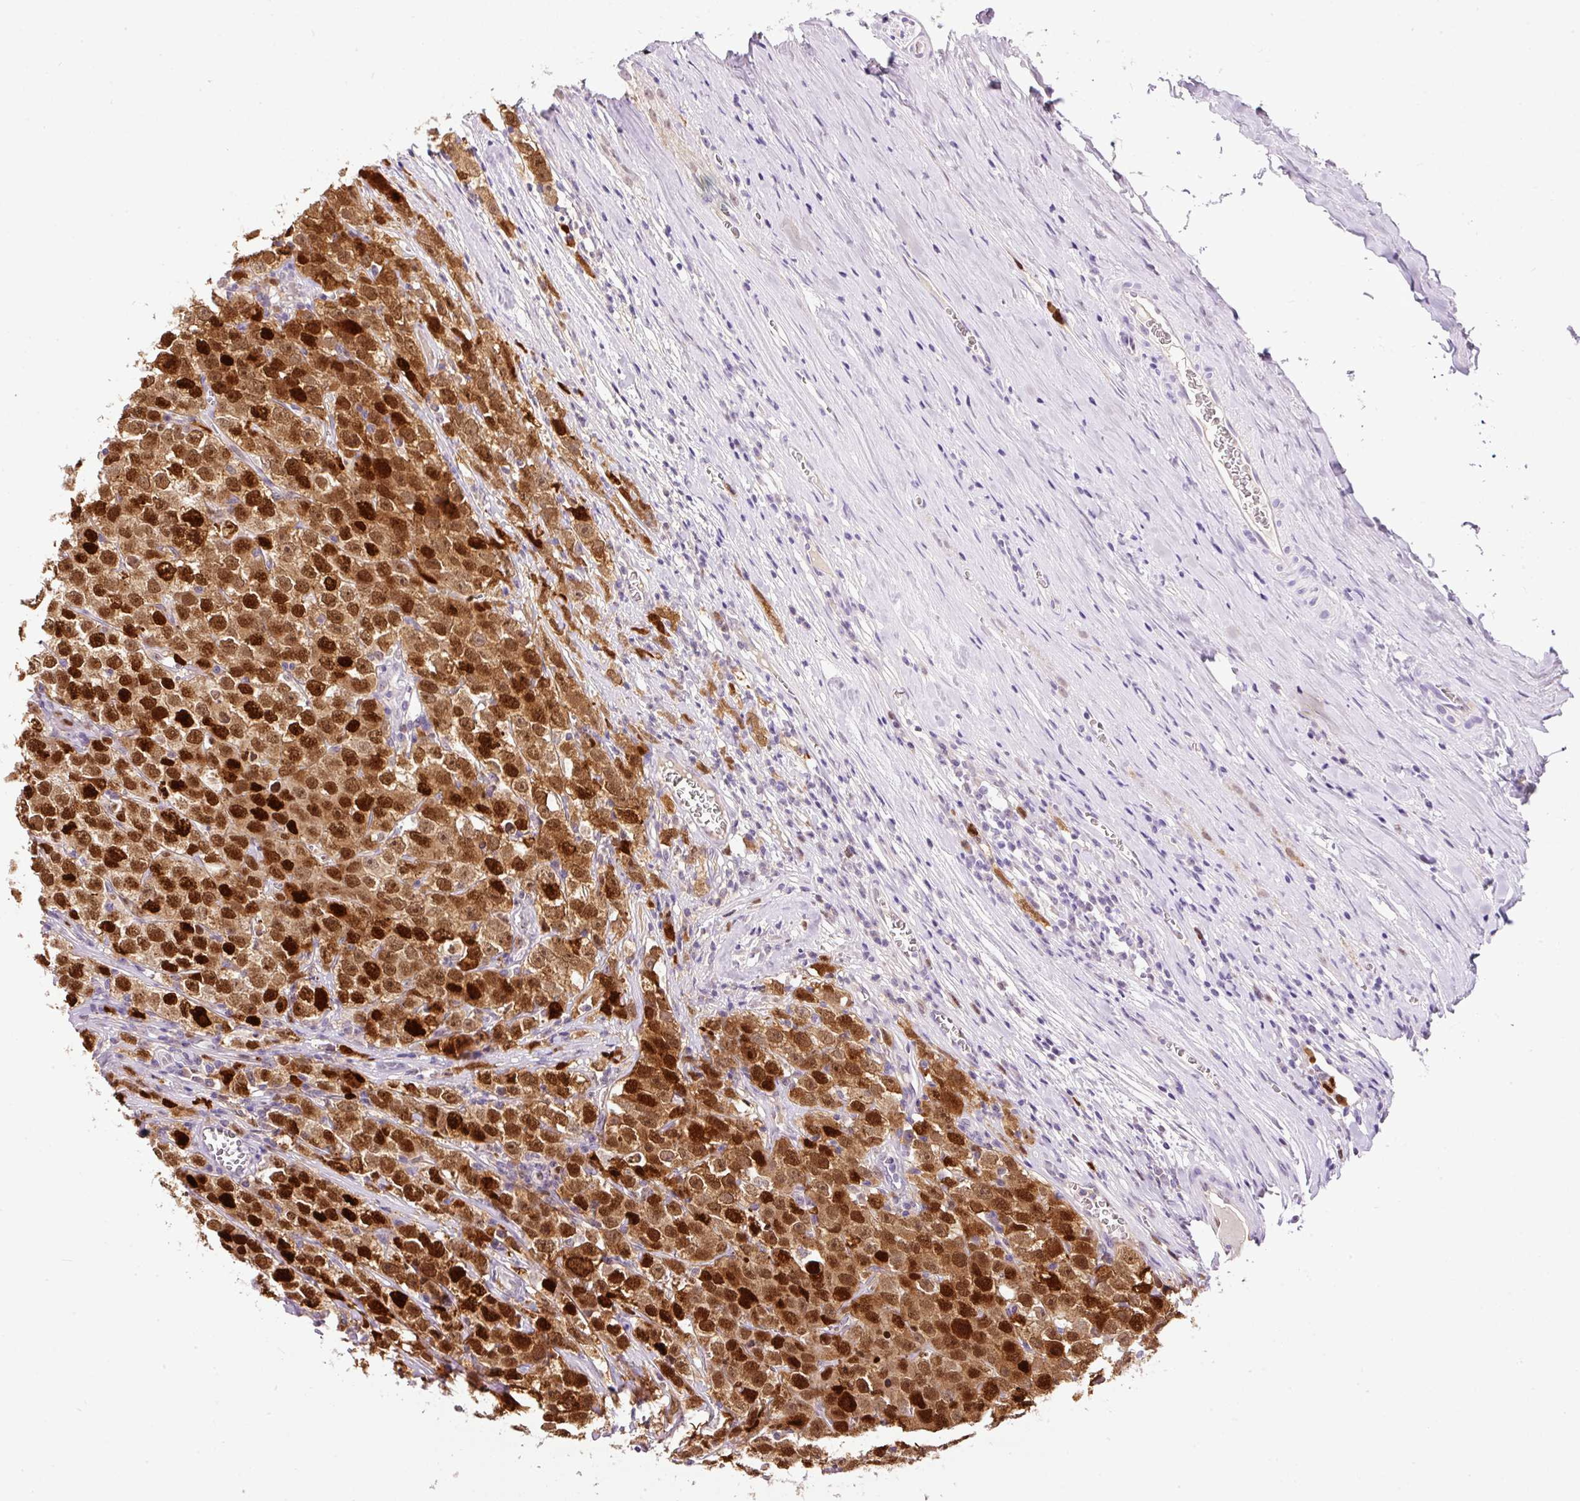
{"staining": {"intensity": "strong", "quantity": ">75%", "location": "cytoplasmic/membranous,nuclear"}, "tissue": "testis cancer", "cell_type": "Tumor cells", "image_type": "cancer", "snomed": [{"axis": "morphology", "description": "Seminoma, NOS"}, {"axis": "morphology", "description": "Carcinoma, Embryonal, NOS"}, {"axis": "topography", "description": "Testis"}], "caption": "Seminoma (testis) tissue displays strong cytoplasmic/membranous and nuclear positivity in about >75% of tumor cells", "gene": "KPNA2", "patient": {"sex": "male", "age": 52}}